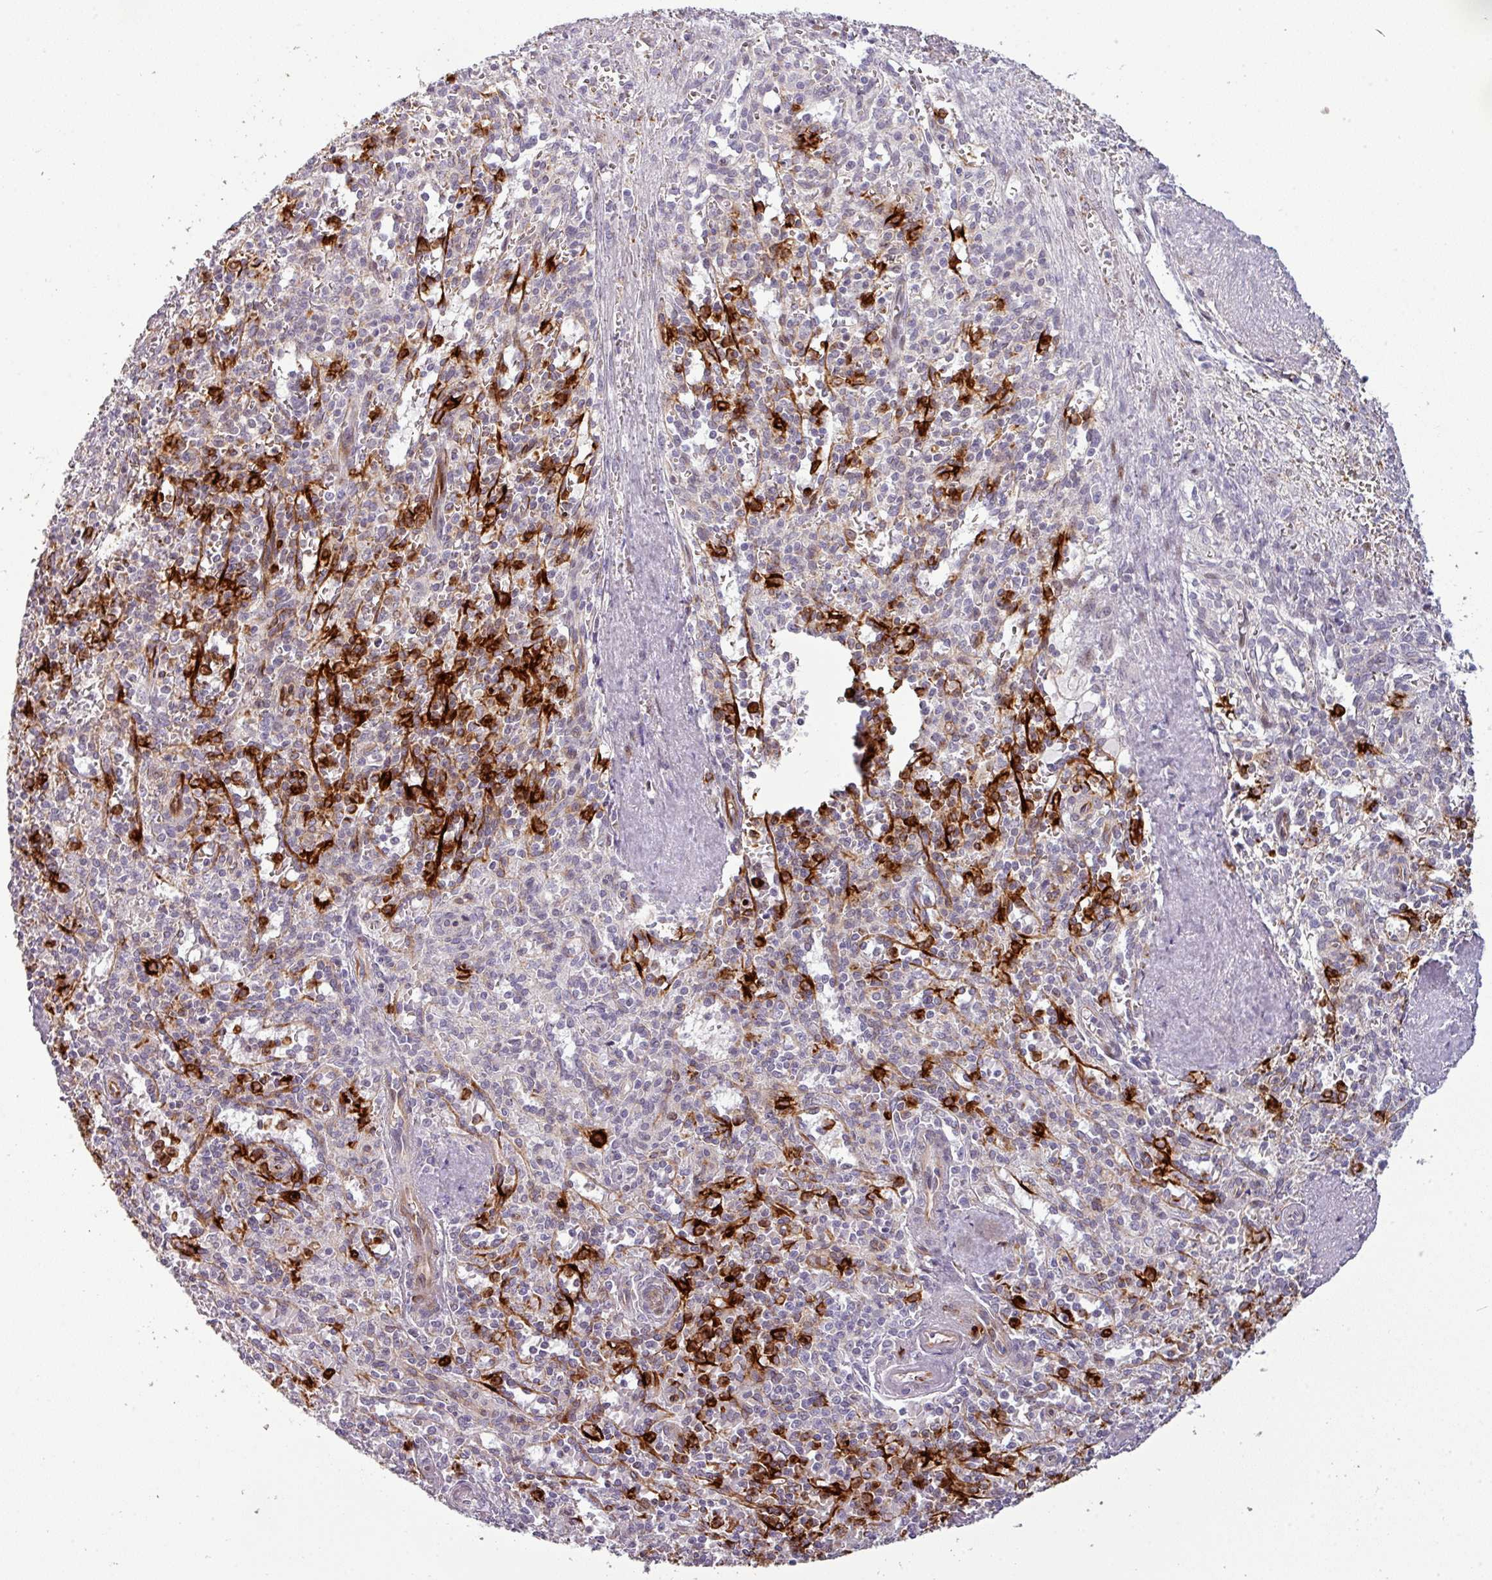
{"staining": {"intensity": "moderate", "quantity": "<25%", "location": "cytoplasmic/membranous"}, "tissue": "spleen", "cell_type": "Cells in red pulp", "image_type": "normal", "snomed": [{"axis": "morphology", "description": "Normal tissue, NOS"}, {"axis": "topography", "description": "Spleen"}], "caption": "The immunohistochemical stain shows moderate cytoplasmic/membranous positivity in cells in red pulp of unremarkable spleen.", "gene": "TMEFF1", "patient": {"sex": "female", "age": 70}}